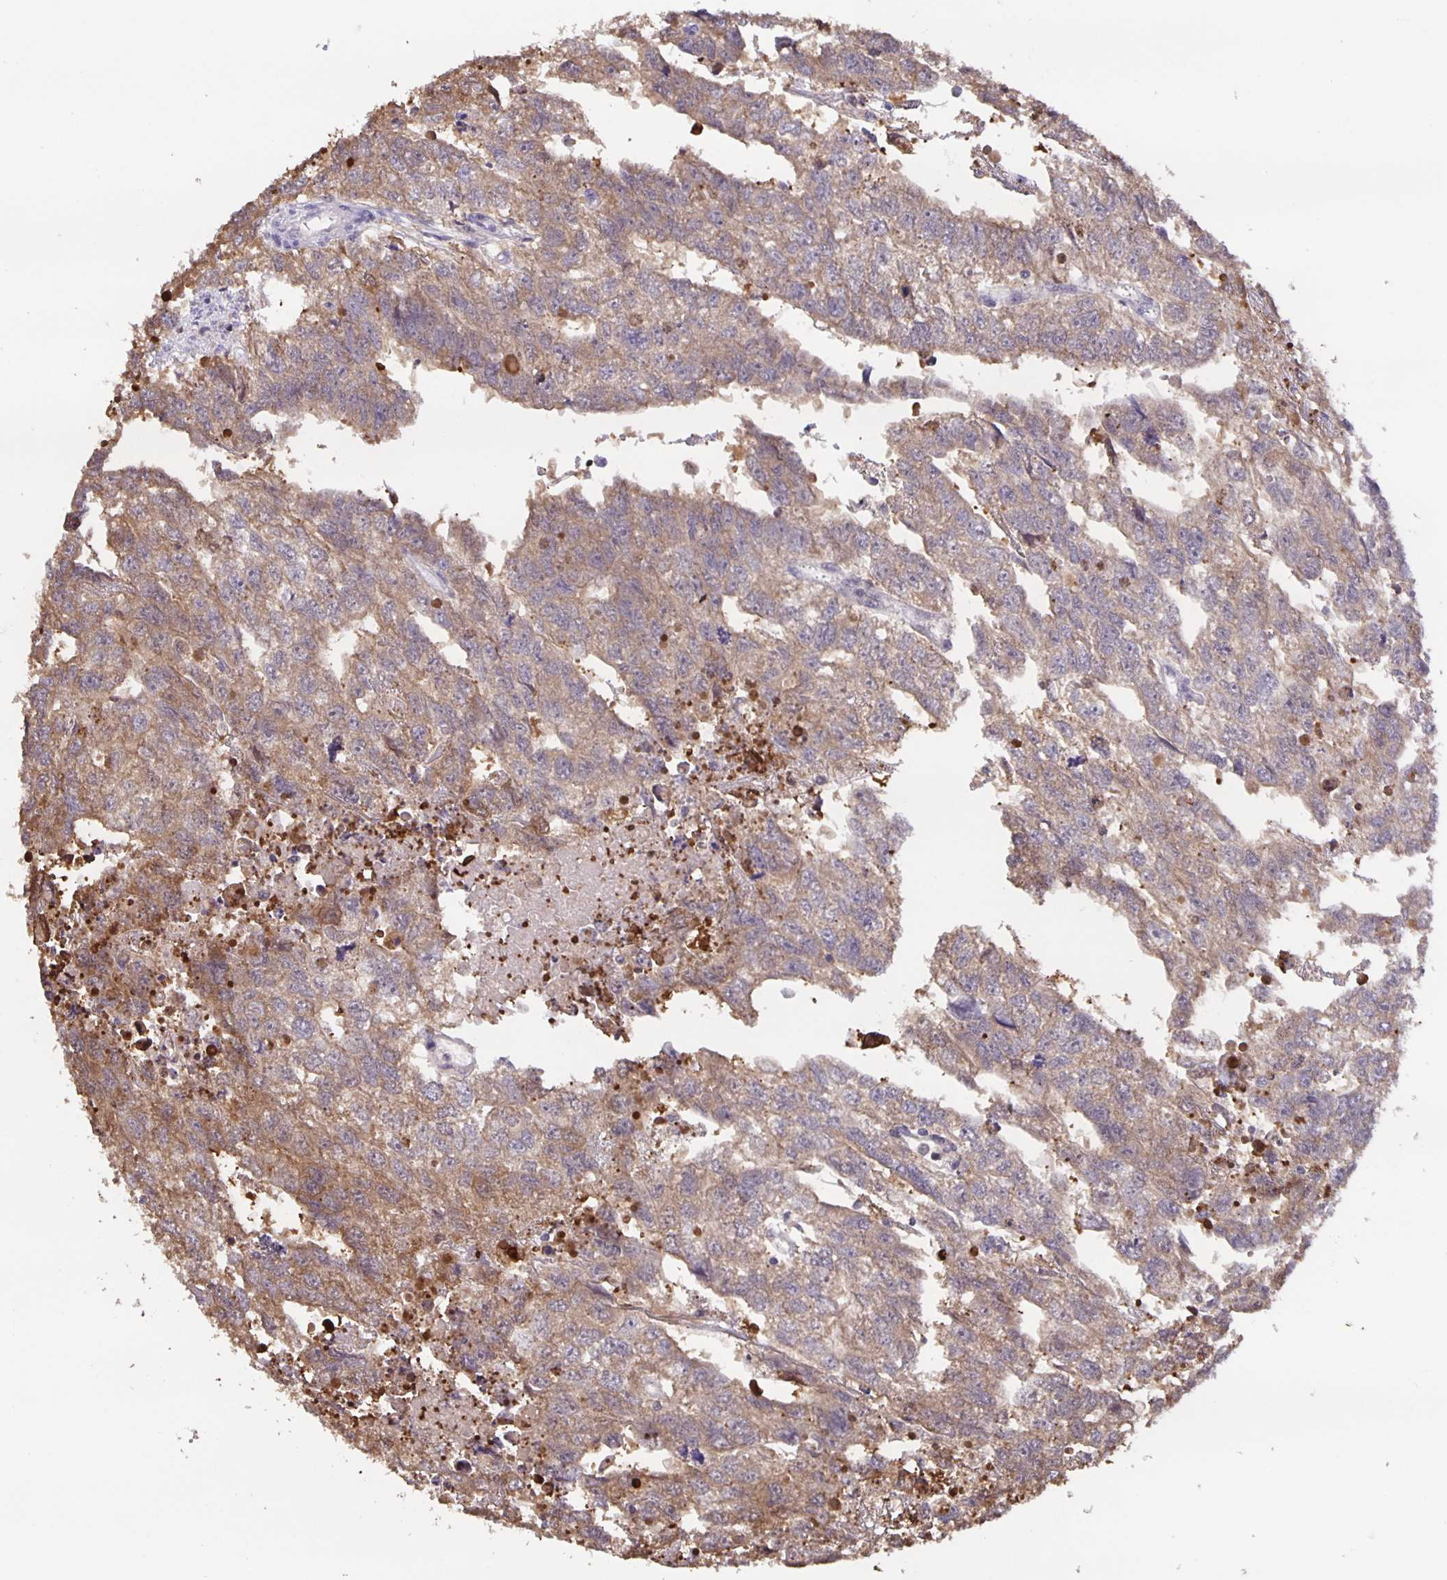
{"staining": {"intensity": "weak", "quantity": ">75%", "location": "cytoplasmic/membranous"}, "tissue": "testis cancer", "cell_type": "Tumor cells", "image_type": "cancer", "snomed": [{"axis": "morphology", "description": "Carcinoma, Embryonal, NOS"}, {"axis": "morphology", "description": "Teratoma, malignant, NOS"}, {"axis": "topography", "description": "Testis"}], "caption": "Brown immunohistochemical staining in human testis cancer shows weak cytoplasmic/membranous positivity in about >75% of tumor cells. (DAB IHC, brown staining for protein, blue staining for nuclei).", "gene": "MARCHF6", "patient": {"sex": "male", "age": 44}}